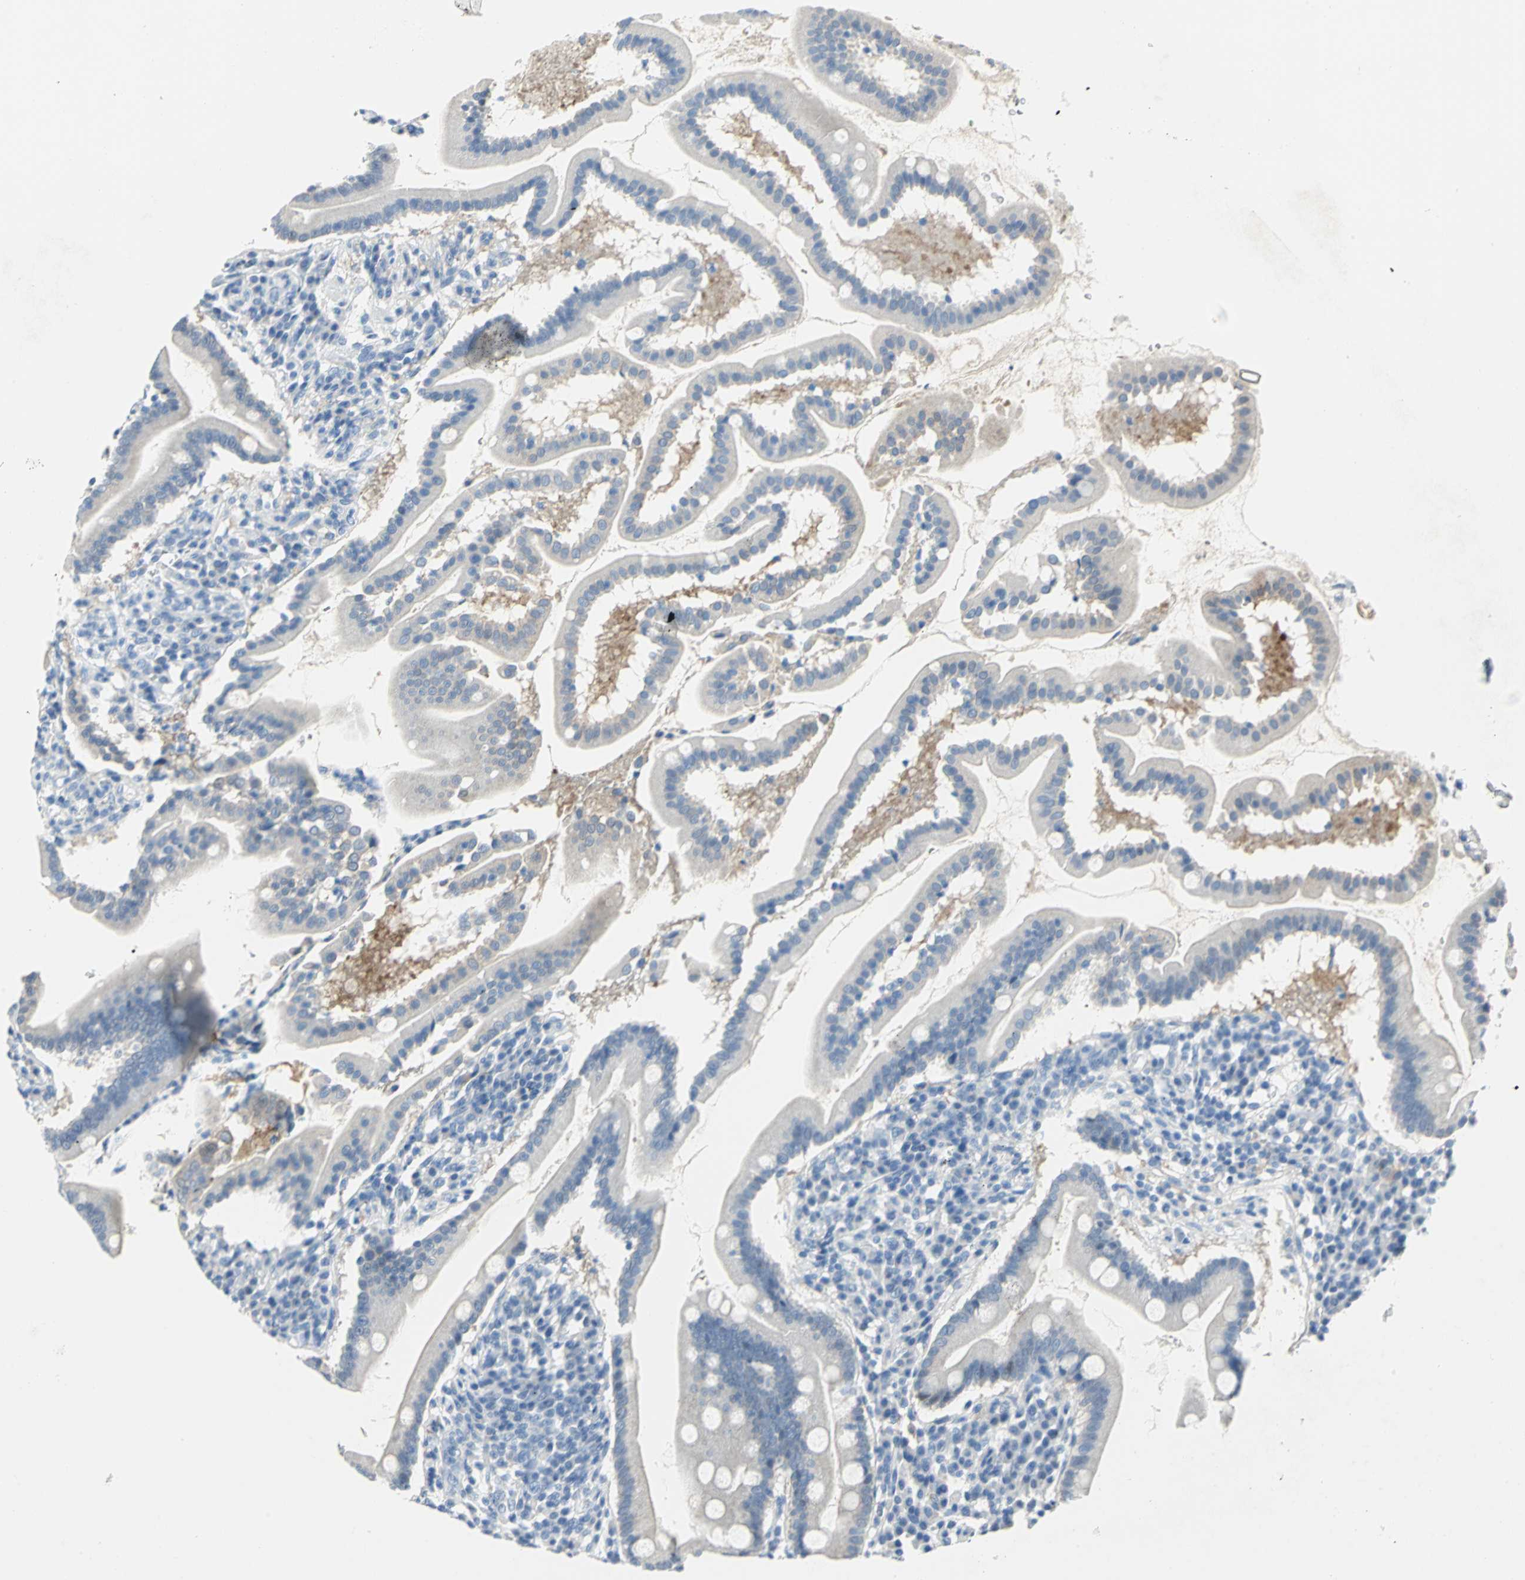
{"staining": {"intensity": "negative", "quantity": "none", "location": "none"}, "tissue": "duodenum", "cell_type": "Glandular cells", "image_type": "normal", "snomed": [{"axis": "morphology", "description": "Normal tissue, NOS"}, {"axis": "topography", "description": "Duodenum"}], "caption": "A photomicrograph of duodenum stained for a protein reveals no brown staining in glandular cells. The staining is performed using DAB (3,3'-diaminobenzidine) brown chromogen with nuclei counter-stained in using hematoxylin.", "gene": "SFN", "patient": {"sex": "male", "age": 50}}